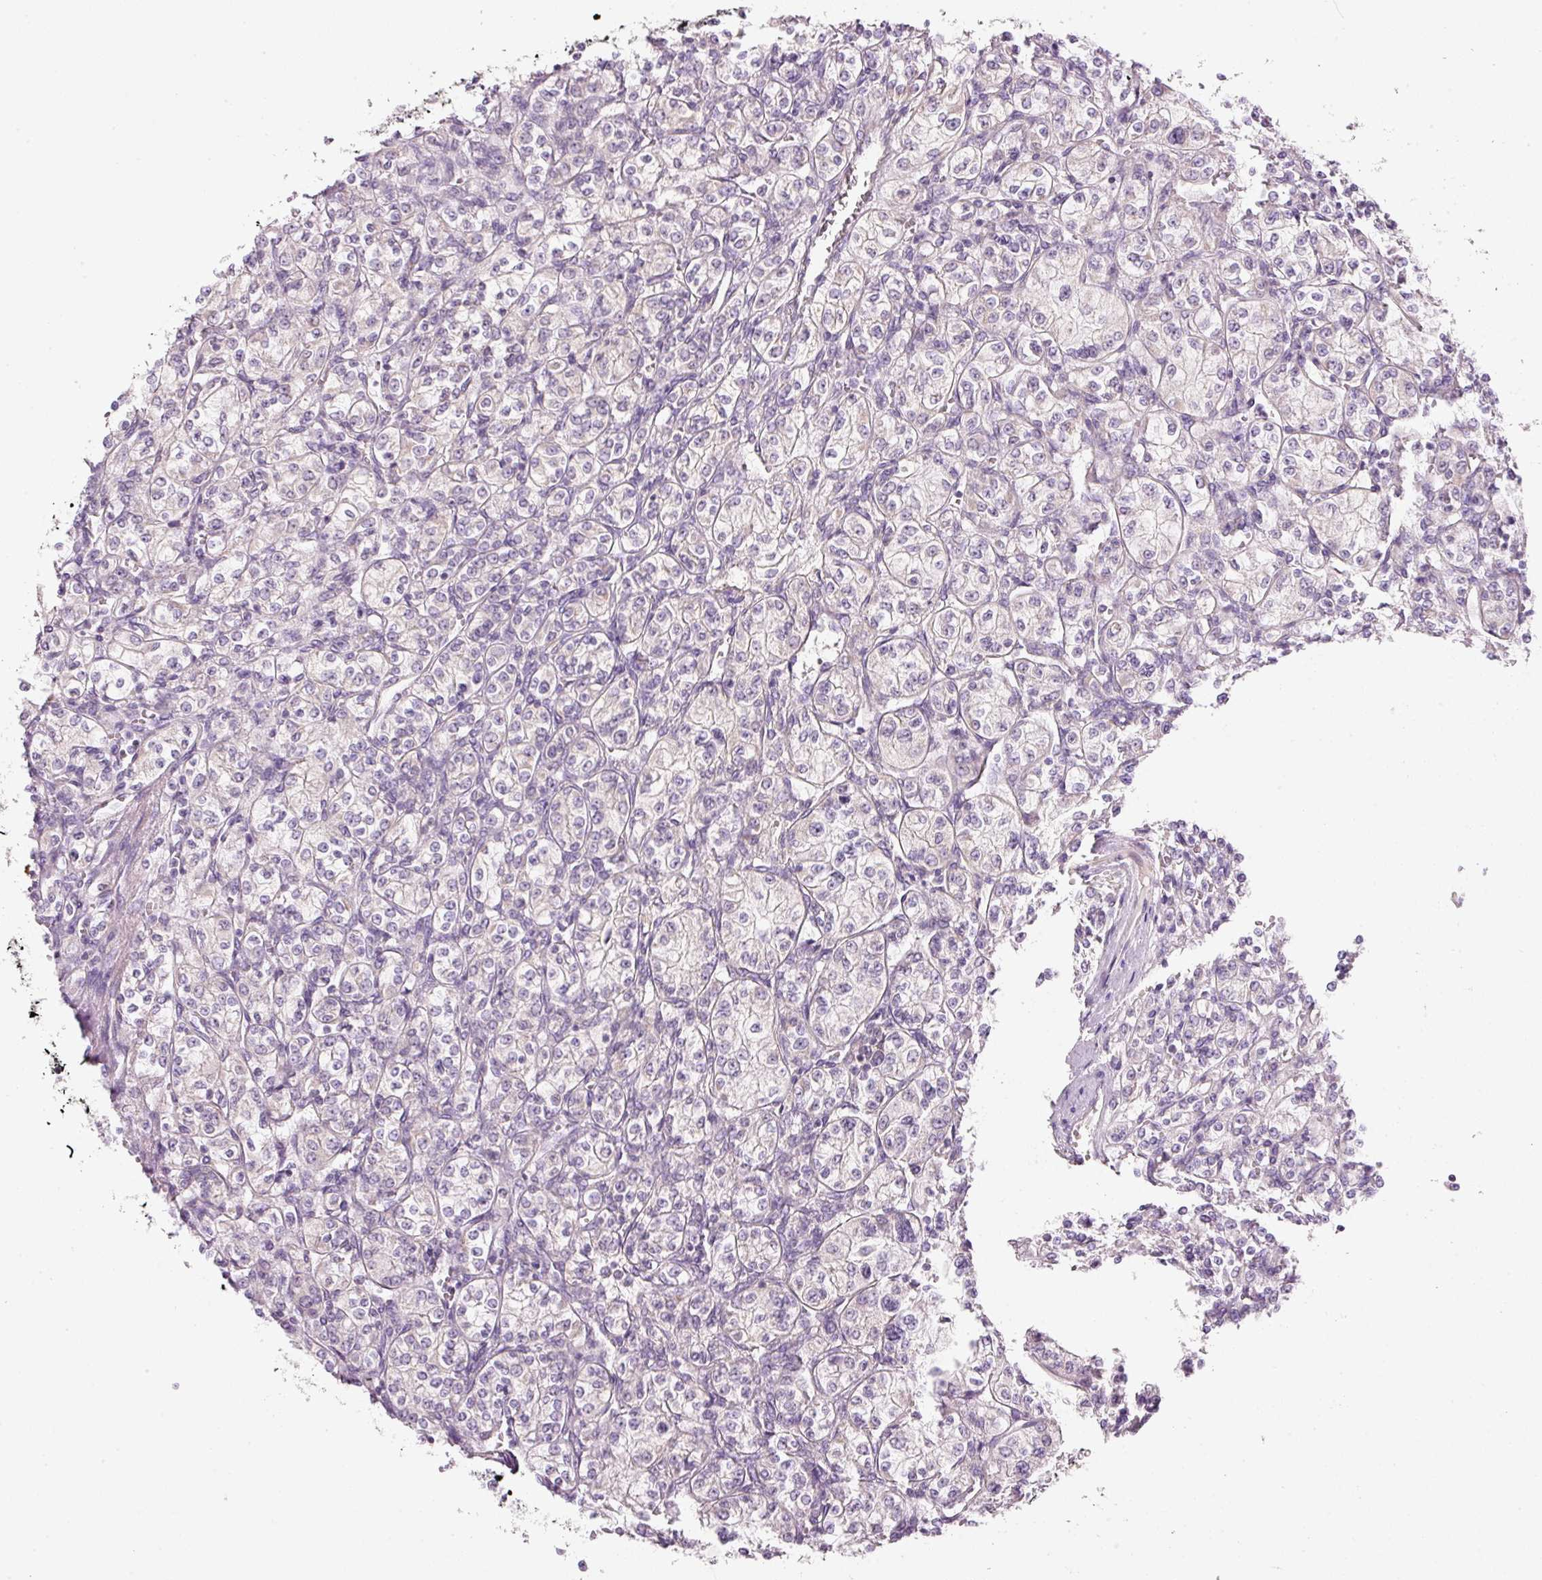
{"staining": {"intensity": "negative", "quantity": "none", "location": "none"}, "tissue": "renal cancer", "cell_type": "Tumor cells", "image_type": "cancer", "snomed": [{"axis": "morphology", "description": "Adenocarcinoma, NOS"}, {"axis": "topography", "description": "Kidney"}], "caption": "Tumor cells are negative for brown protein staining in renal cancer.", "gene": "FAM78B", "patient": {"sex": "male", "age": 77}}